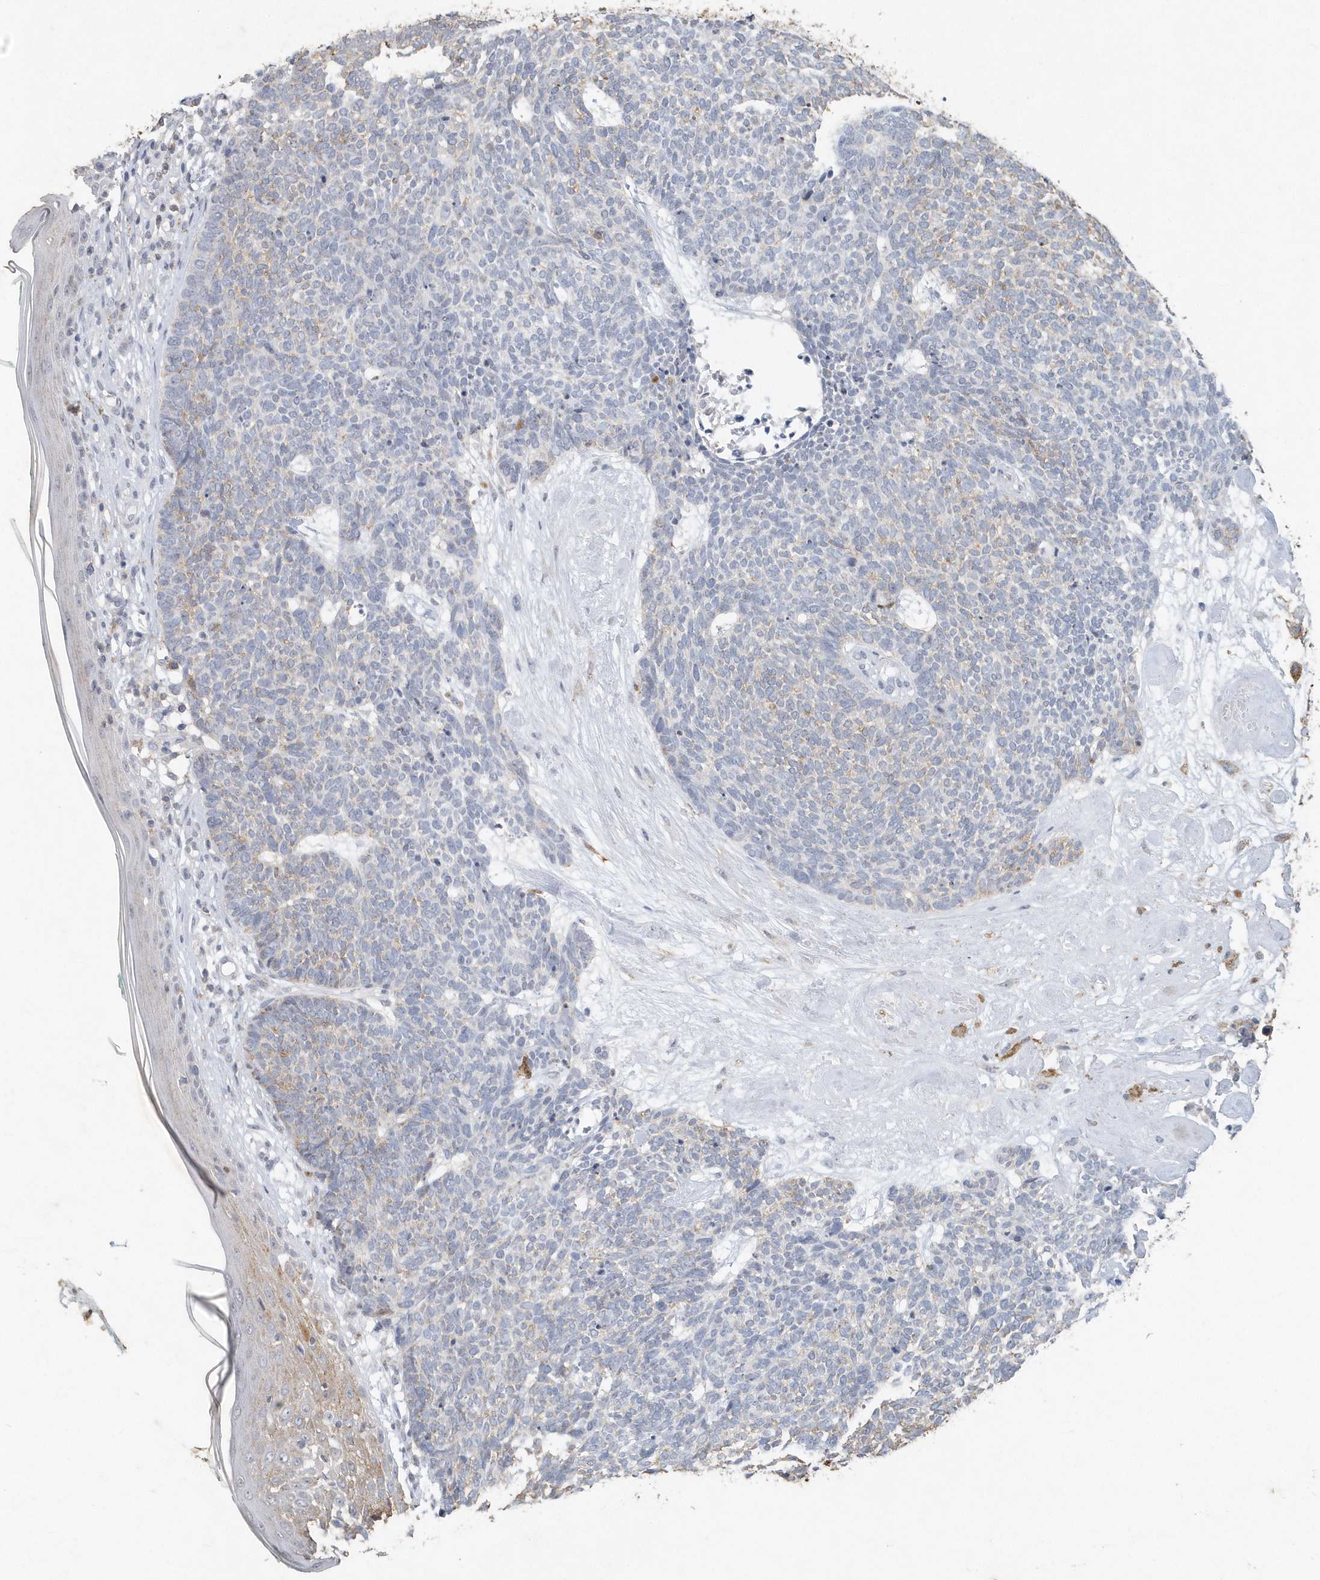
{"staining": {"intensity": "weak", "quantity": "<25%", "location": "cytoplasmic/membranous"}, "tissue": "skin cancer", "cell_type": "Tumor cells", "image_type": "cancer", "snomed": [{"axis": "morphology", "description": "Basal cell carcinoma"}, {"axis": "topography", "description": "Skin"}], "caption": "Tumor cells are negative for brown protein staining in skin basal cell carcinoma.", "gene": "PDCD1", "patient": {"sex": "female", "age": 84}}